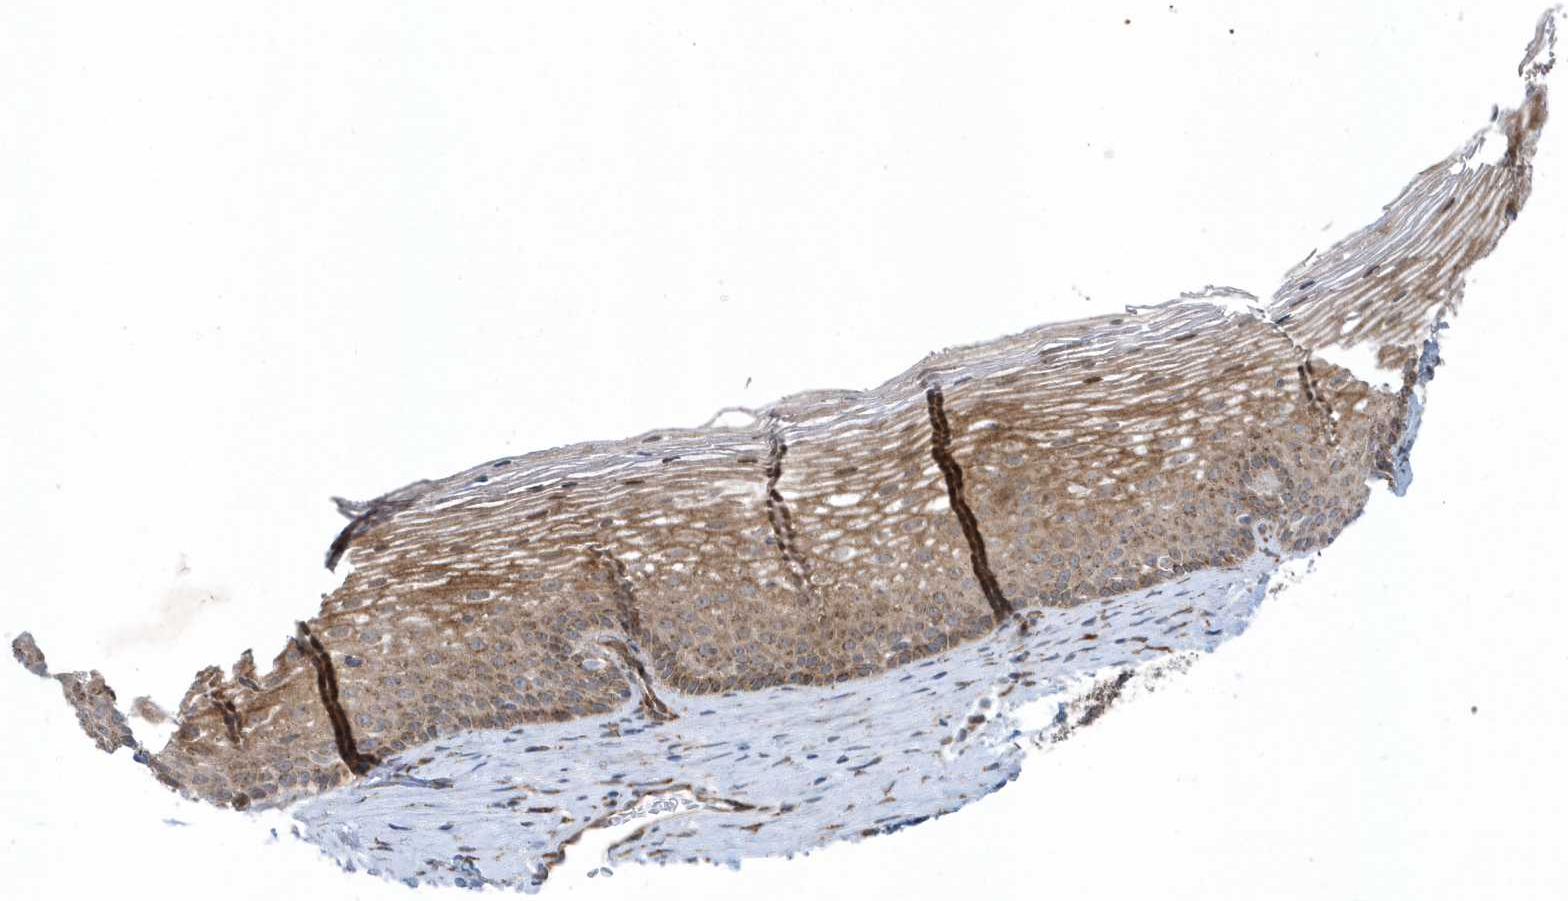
{"staining": {"intensity": "weak", "quantity": ">75%", "location": "cytoplasmic/membranous"}, "tissue": "cervix", "cell_type": "Glandular cells", "image_type": "normal", "snomed": [{"axis": "morphology", "description": "Normal tissue, NOS"}, {"axis": "topography", "description": "Cervix"}], "caption": "Cervix stained with a brown dye exhibits weak cytoplasmic/membranous positive staining in about >75% of glandular cells.", "gene": "FAM98A", "patient": {"sex": "female", "age": 33}}